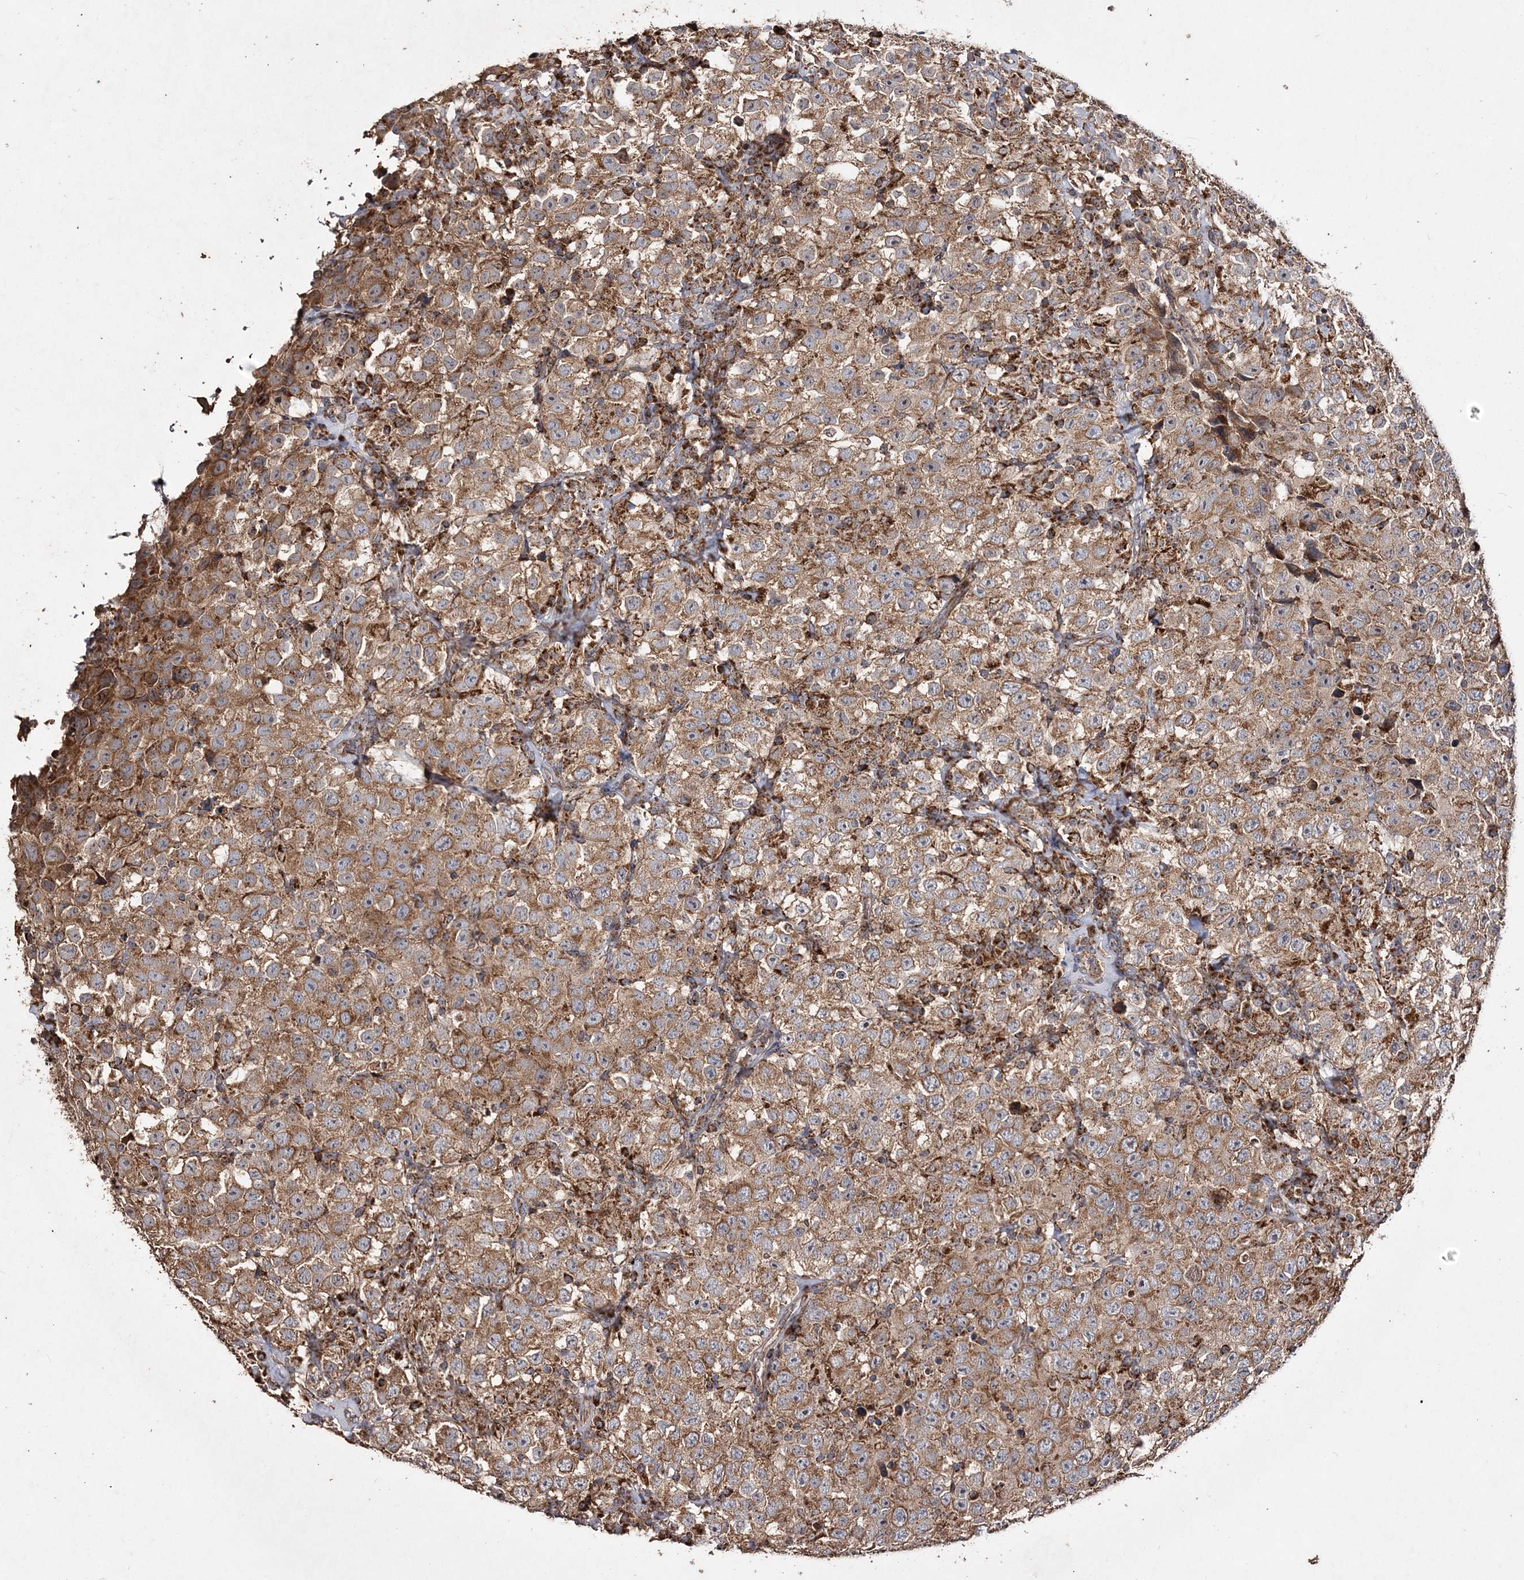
{"staining": {"intensity": "moderate", "quantity": ">75%", "location": "cytoplasmic/membranous"}, "tissue": "testis cancer", "cell_type": "Tumor cells", "image_type": "cancer", "snomed": [{"axis": "morphology", "description": "Seminoma, NOS"}, {"axis": "topography", "description": "Testis"}], "caption": "Immunohistochemistry (IHC) staining of testis cancer (seminoma), which shows medium levels of moderate cytoplasmic/membranous staining in about >75% of tumor cells indicating moderate cytoplasmic/membranous protein positivity. The staining was performed using DAB (3,3'-diaminobenzidine) (brown) for protein detection and nuclei were counterstained in hematoxylin (blue).", "gene": "POC5", "patient": {"sex": "male", "age": 41}}